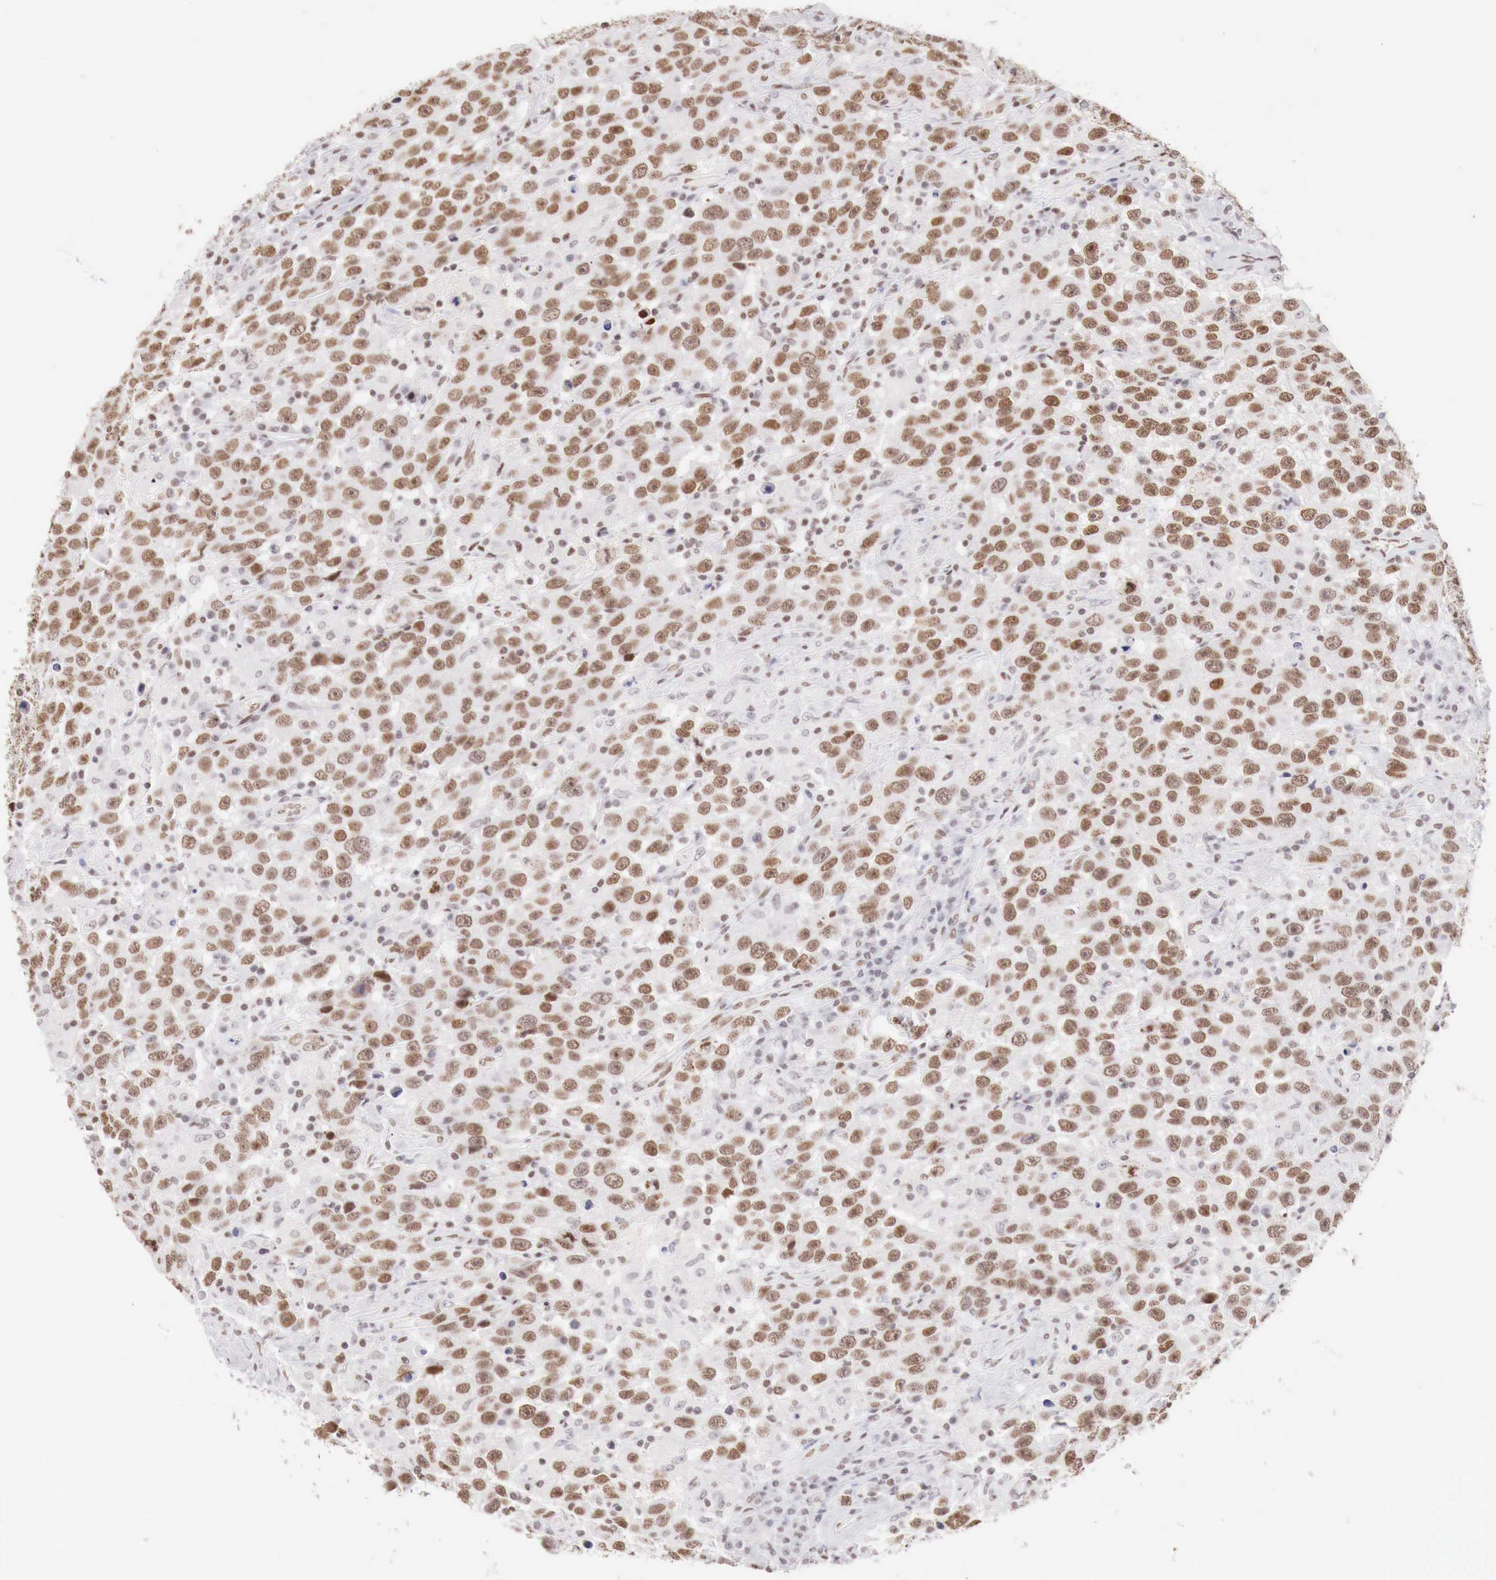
{"staining": {"intensity": "weak", "quantity": "25%-75%", "location": "nuclear"}, "tissue": "testis cancer", "cell_type": "Tumor cells", "image_type": "cancer", "snomed": [{"axis": "morphology", "description": "Seminoma, NOS"}, {"axis": "topography", "description": "Testis"}], "caption": "Protein expression analysis of seminoma (testis) demonstrates weak nuclear positivity in approximately 25%-75% of tumor cells.", "gene": "PHF14", "patient": {"sex": "male", "age": 41}}